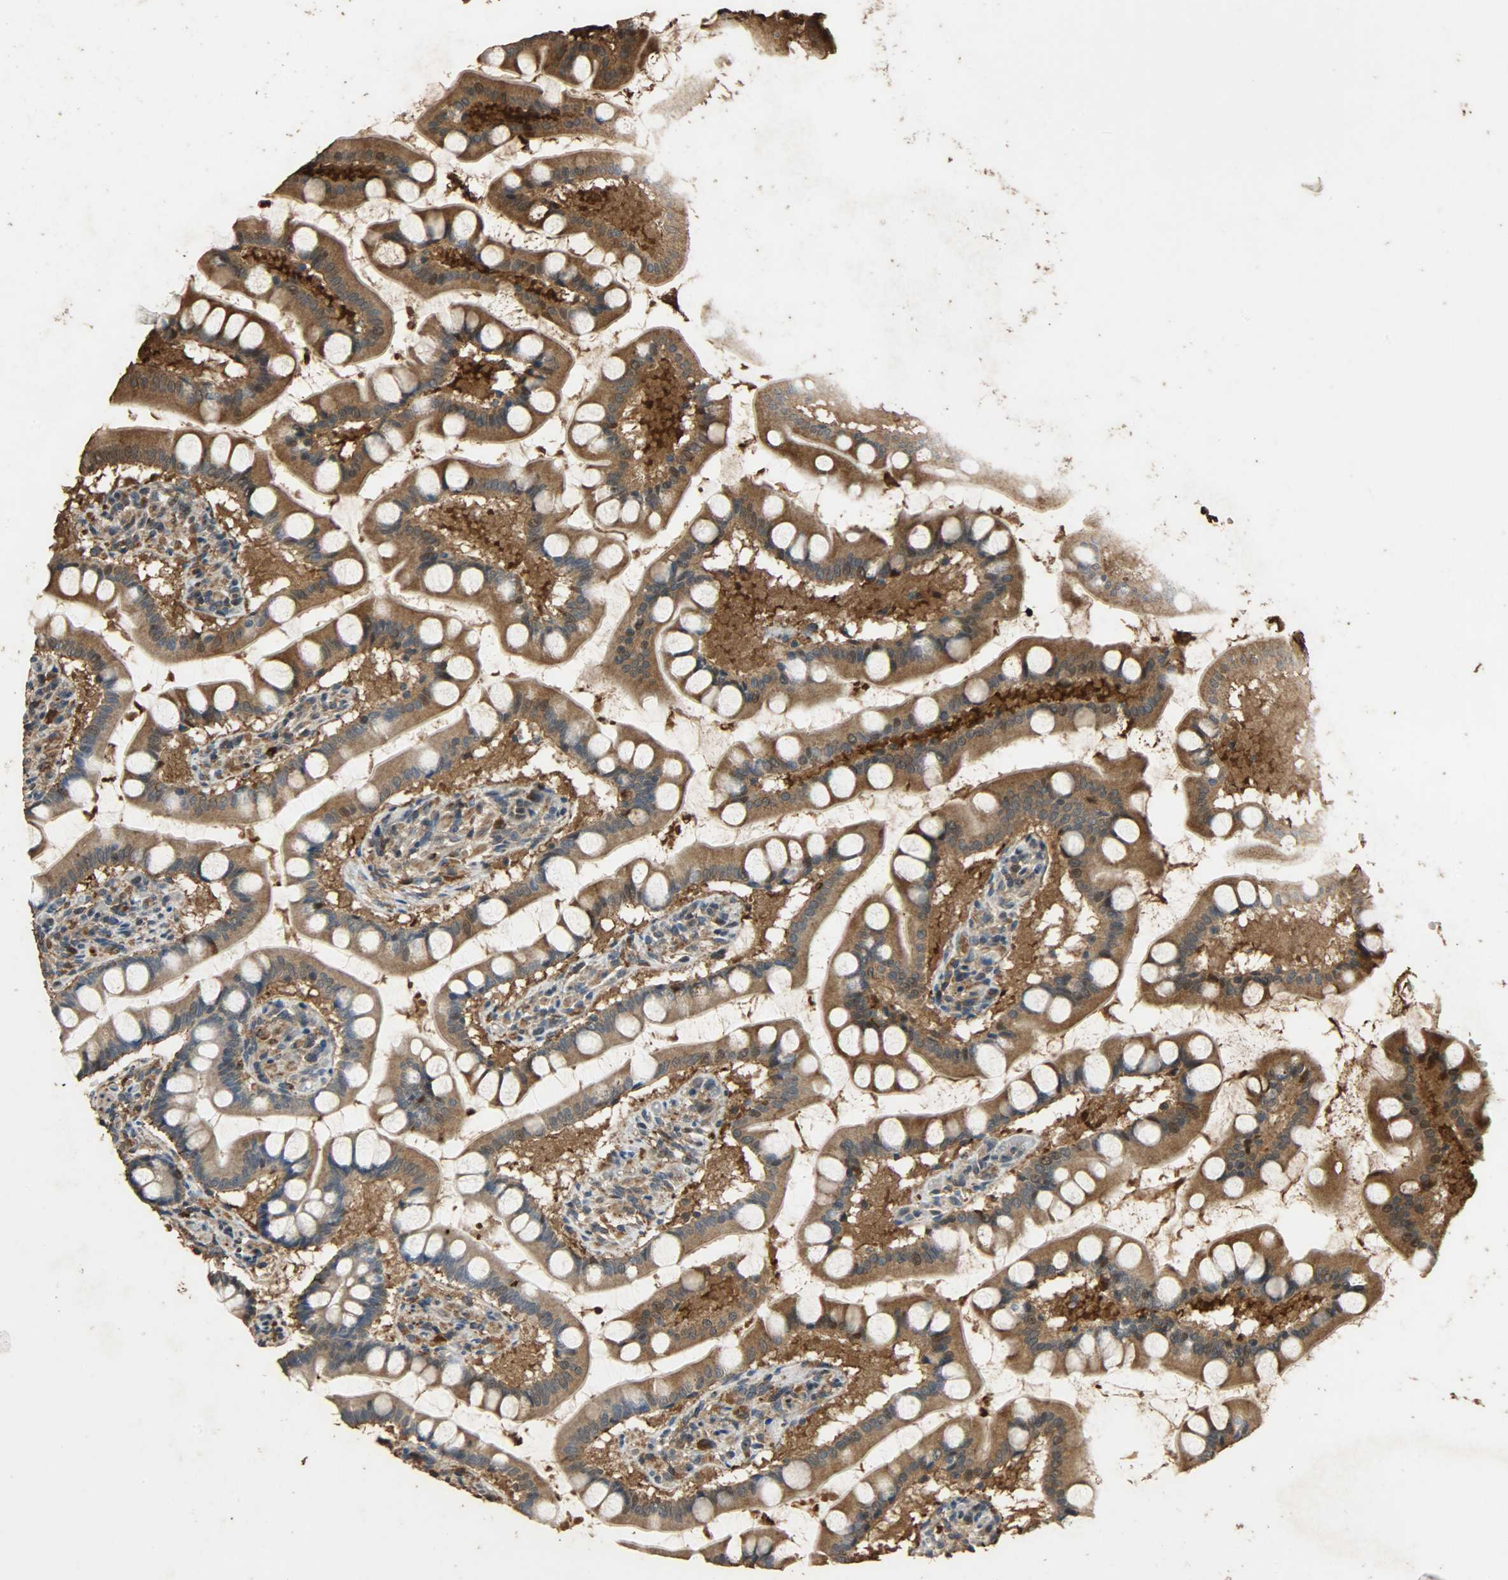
{"staining": {"intensity": "moderate", "quantity": ">75%", "location": "cytoplasmic/membranous"}, "tissue": "small intestine", "cell_type": "Glandular cells", "image_type": "normal", "snomed": [{"axis": "morphology", "description": "Normal tissue, NOS"}, {"axis": "topography", "description": "Small intestine"}], "caption": "Protein analysis of benign small intestine exhibits moderate cytoplasmic/membranous expression in about >75% of glandular cells. (DAB (3,3'-diaminobenzidine) IHC with brightfield microscopy, high magnification).", "gene": "CDKN2C", "patient": {"sex": "male", "age": 41}}